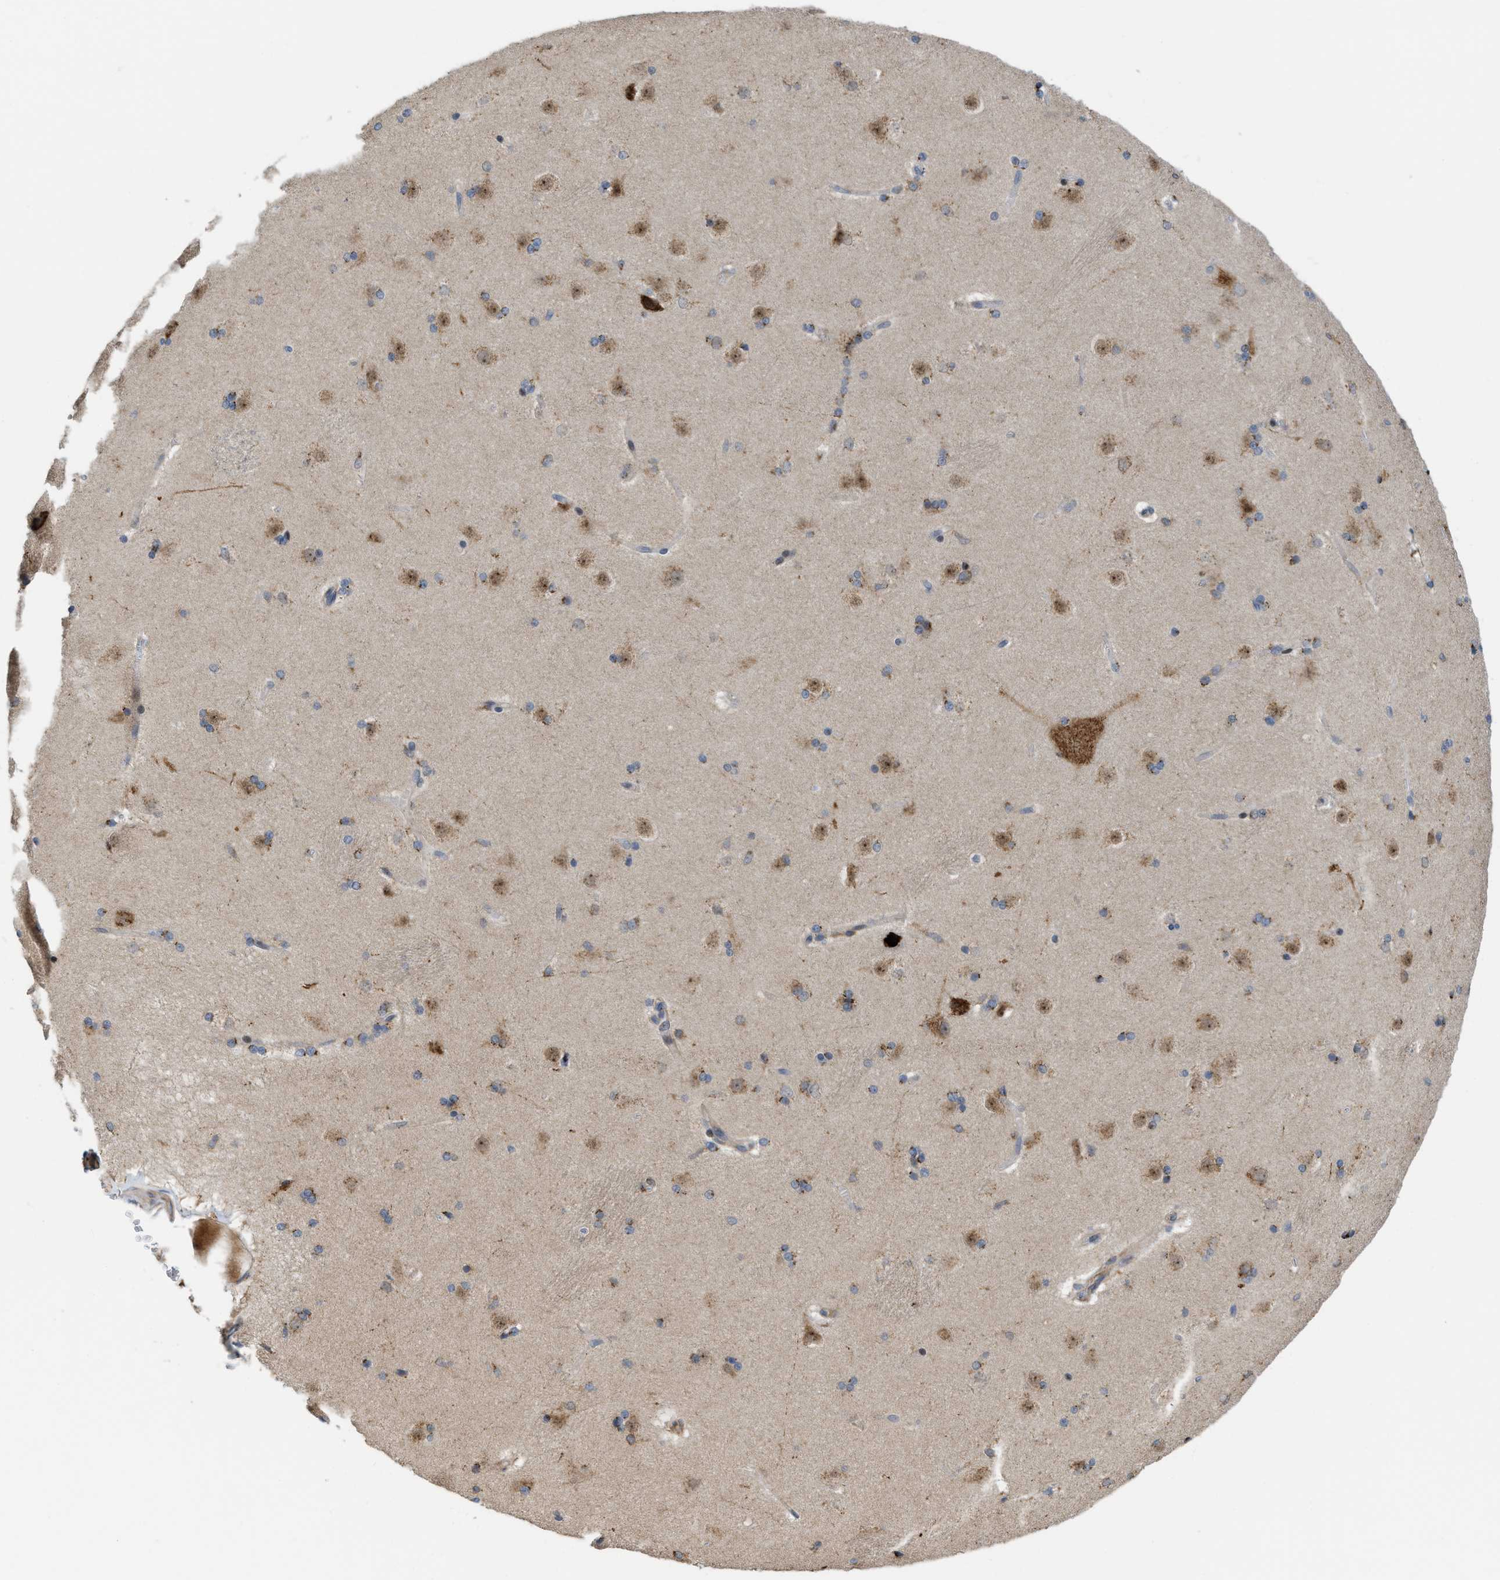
{"staining": {"intensity": "moderate", "quantity": "<25%", "location": "cytoplasmic/membranous,nuclear"}, "tissue": "caudate", "cell_type": "Glial cells", "image_type": "normal", "snomed": [{"axis": "morphology", "description": "Normal tissue, NOS"}, {"axis": "topography", "description": "Lateral ventricle wall"}], "caption": "Immunohistochemical staining of benign caudate shows low levels of moderate cytoplasmic/membranous,nuclear staining in about <25% of glial cells.", "gene": "DIPK1A", "patient": {"sex": "female", "age": 19}}